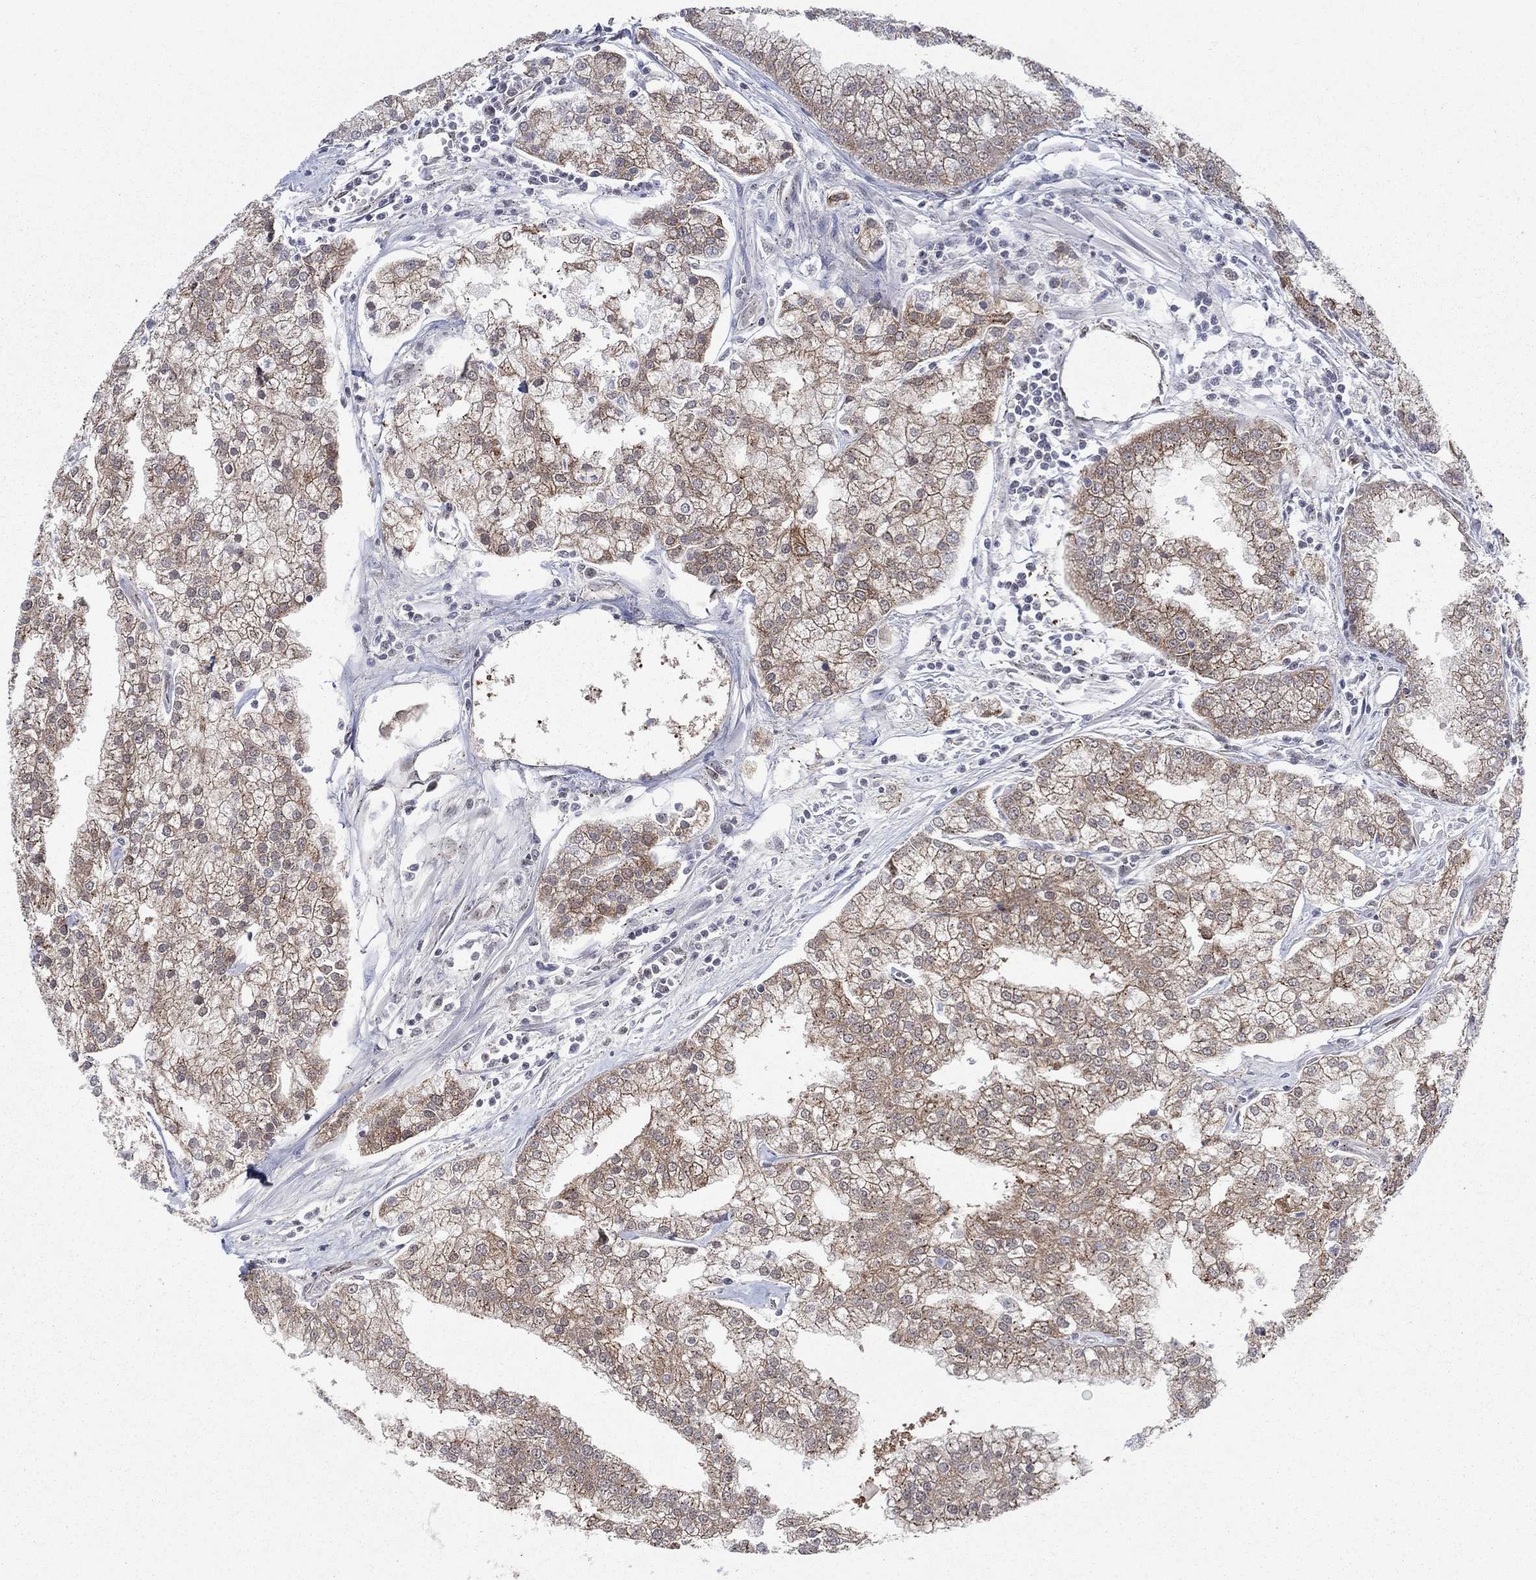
{"staining": {"intensity": "moderate", "quantity": "25%-75%", "location": "cytoplasmic/membranous"}, "tissue": "prostate cancer", "cell_type": "Tumor cells", "image_type": "cancer", "snomed": [{"axis": "morphology", "description": "Adenocarcinoma, NOS"}, {"axis": "topography", "description": "Prostate"}], "caption": "Prostate cancer (adenocarcinoma) stained for a protein exhibits moderate cytoplasmic/membranous positivity in tumor cells.", "gene": "SH3RF1", "patient": {"sex": "male", "age": 70}}